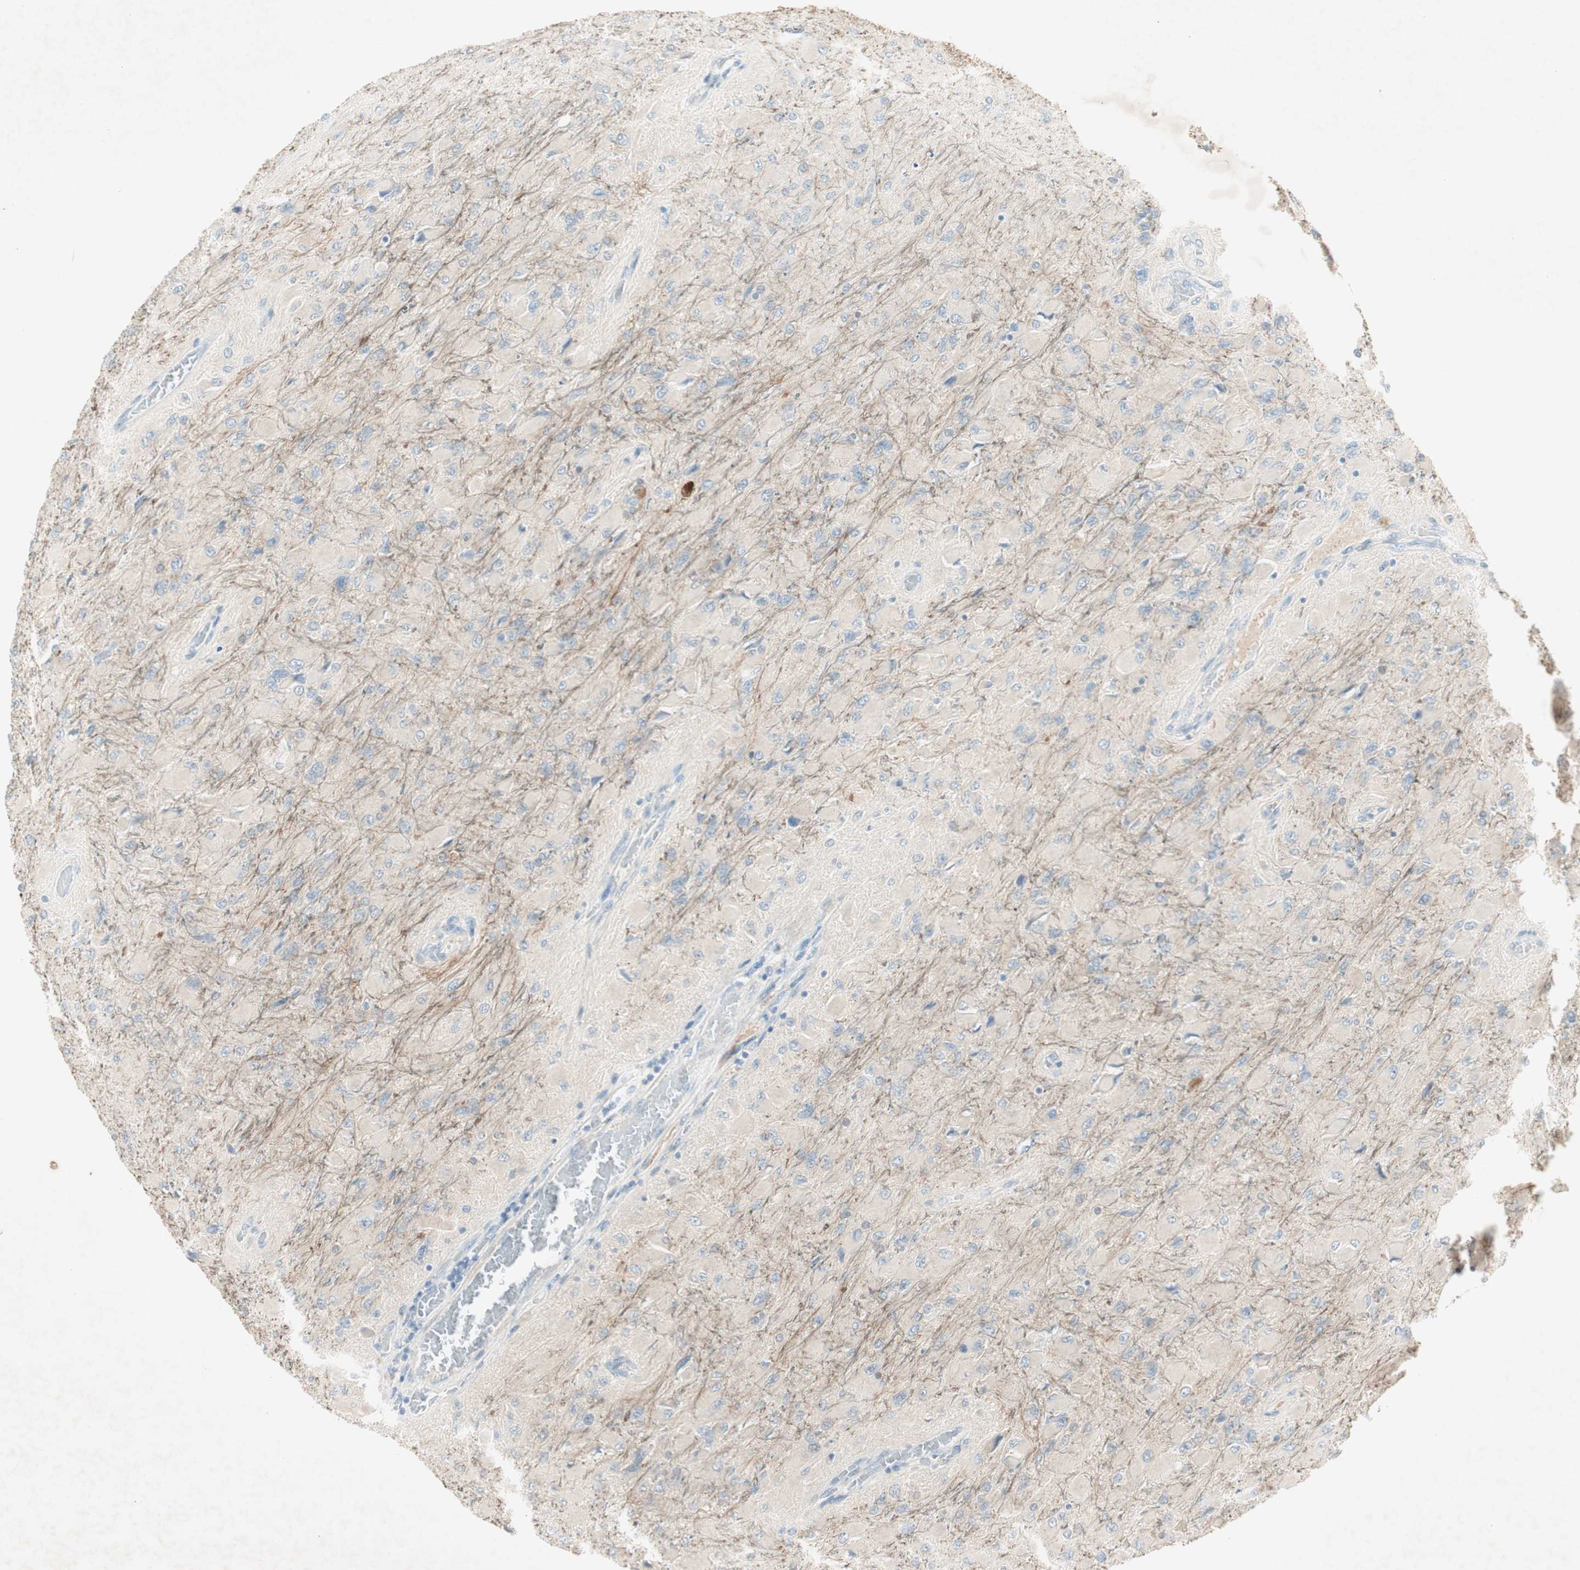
{"staining": {"intensity": "negative", "quantity": "none", "location": "none"}, "tissue": "glioma", "cell_type": "Tumor cells", "image_type": "cancer", "snomed": [{"axis": "morphology", "description": "Glioma, malignant, High grade"}, {"axis": "topography", "description": "Cerebral cortex"}], "caption": "The IHC micrograph has no significant positivity in tumor cells of high-grade glioma (malignant) tissue.", "gene": "MAPRE3", "patient": {"sex": "female", "age": 36}}